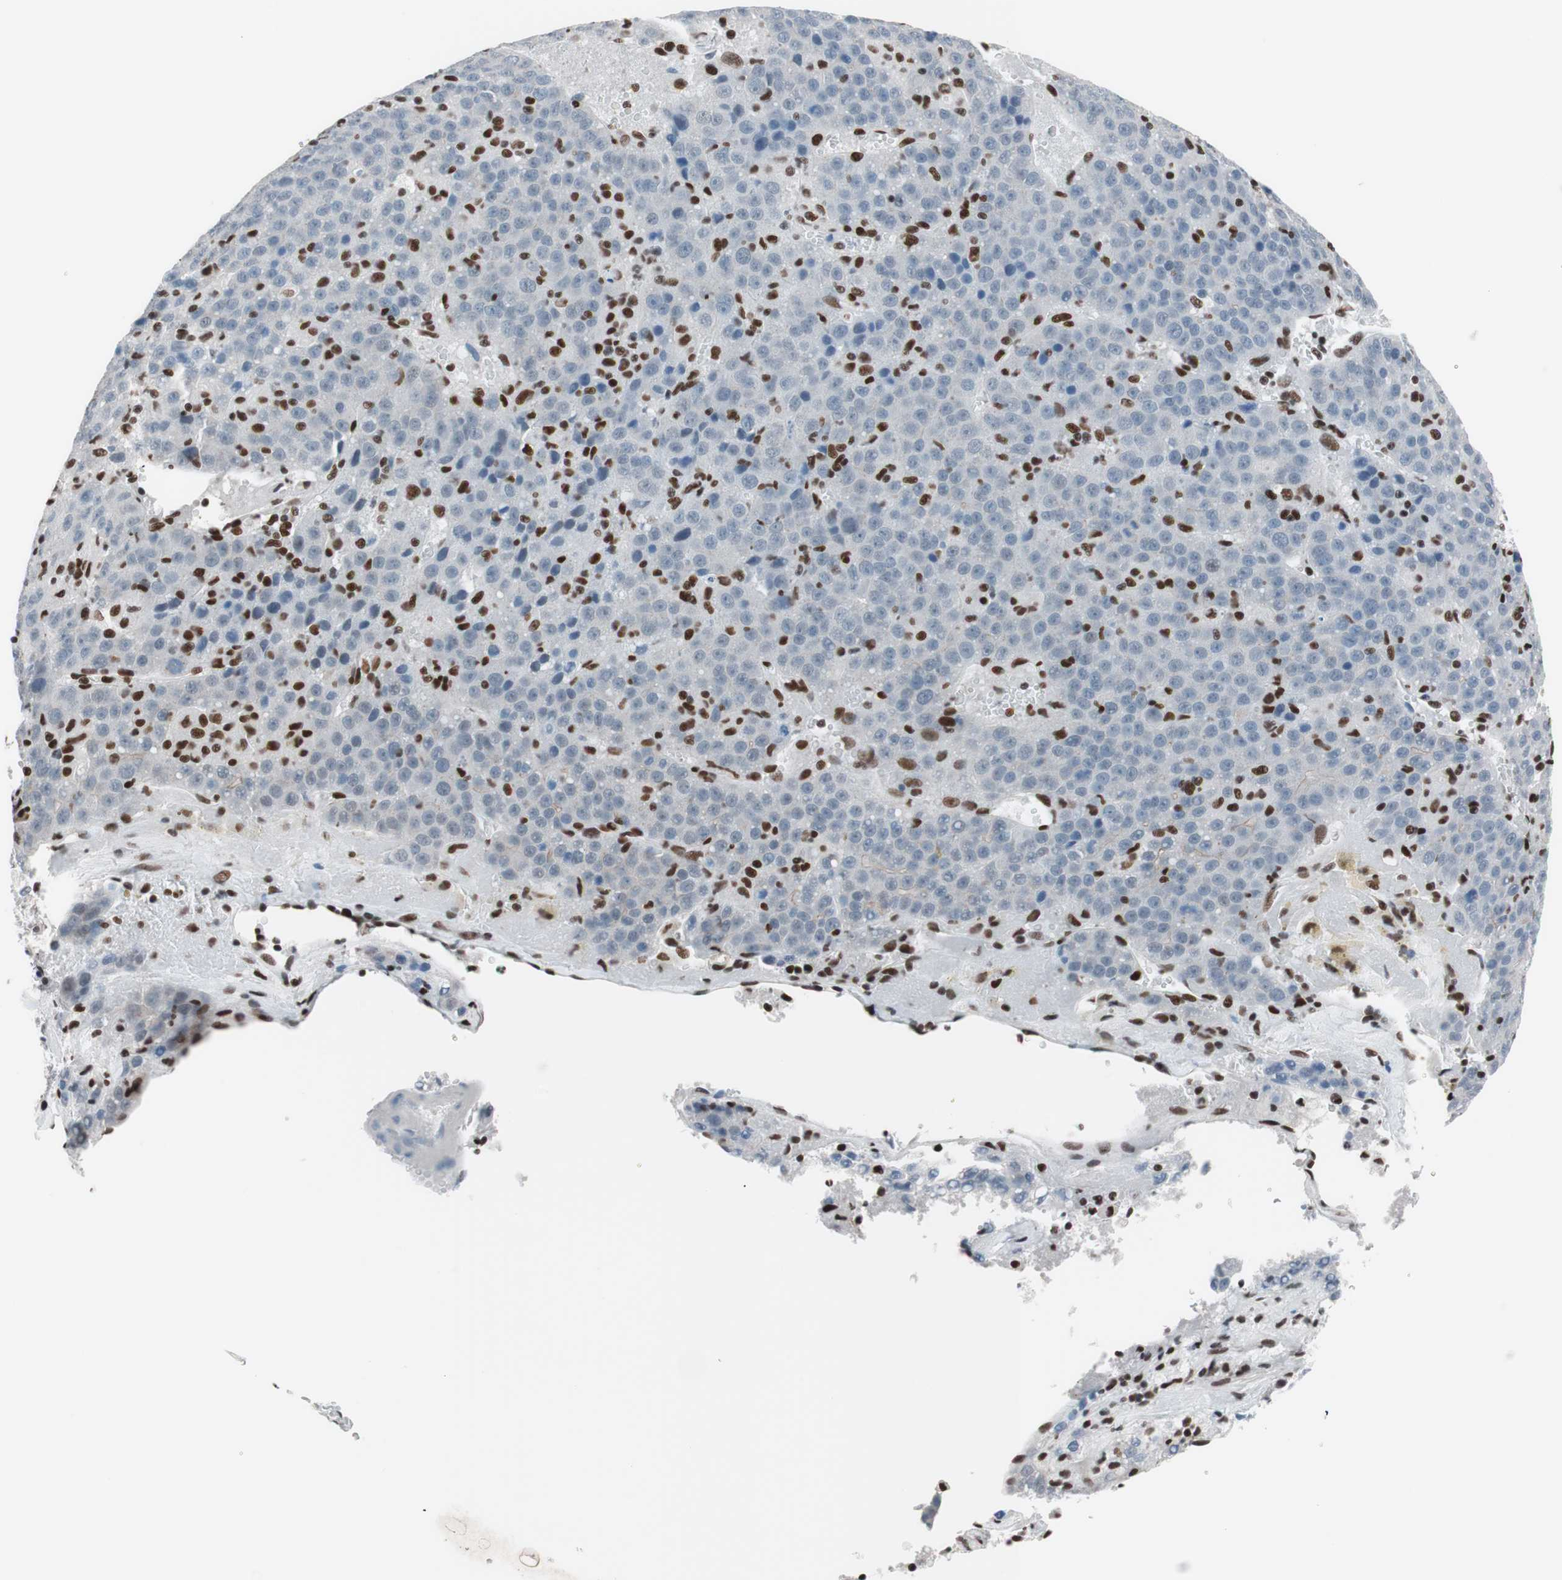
{"staining": {"intensity": "negative", "quantity": "none", "location": "none"}, "tissue": "liver cancer", "cell_type": "Tumor cells", "image_type": "cancer", "snomed": [{"axis": "morphology", "description": "Carcinoma, Hepatocellular, NOS"}, {"axis": "topography", "description": "Liver"}], "caption": "Histopathology image shows no protein positivity in tumor cells of liver hepatocellular carcinoma tissue. Nuclei are stained in blue.", "gene": "ARID1A", "patient": {"sex": "female", "age": 53}}